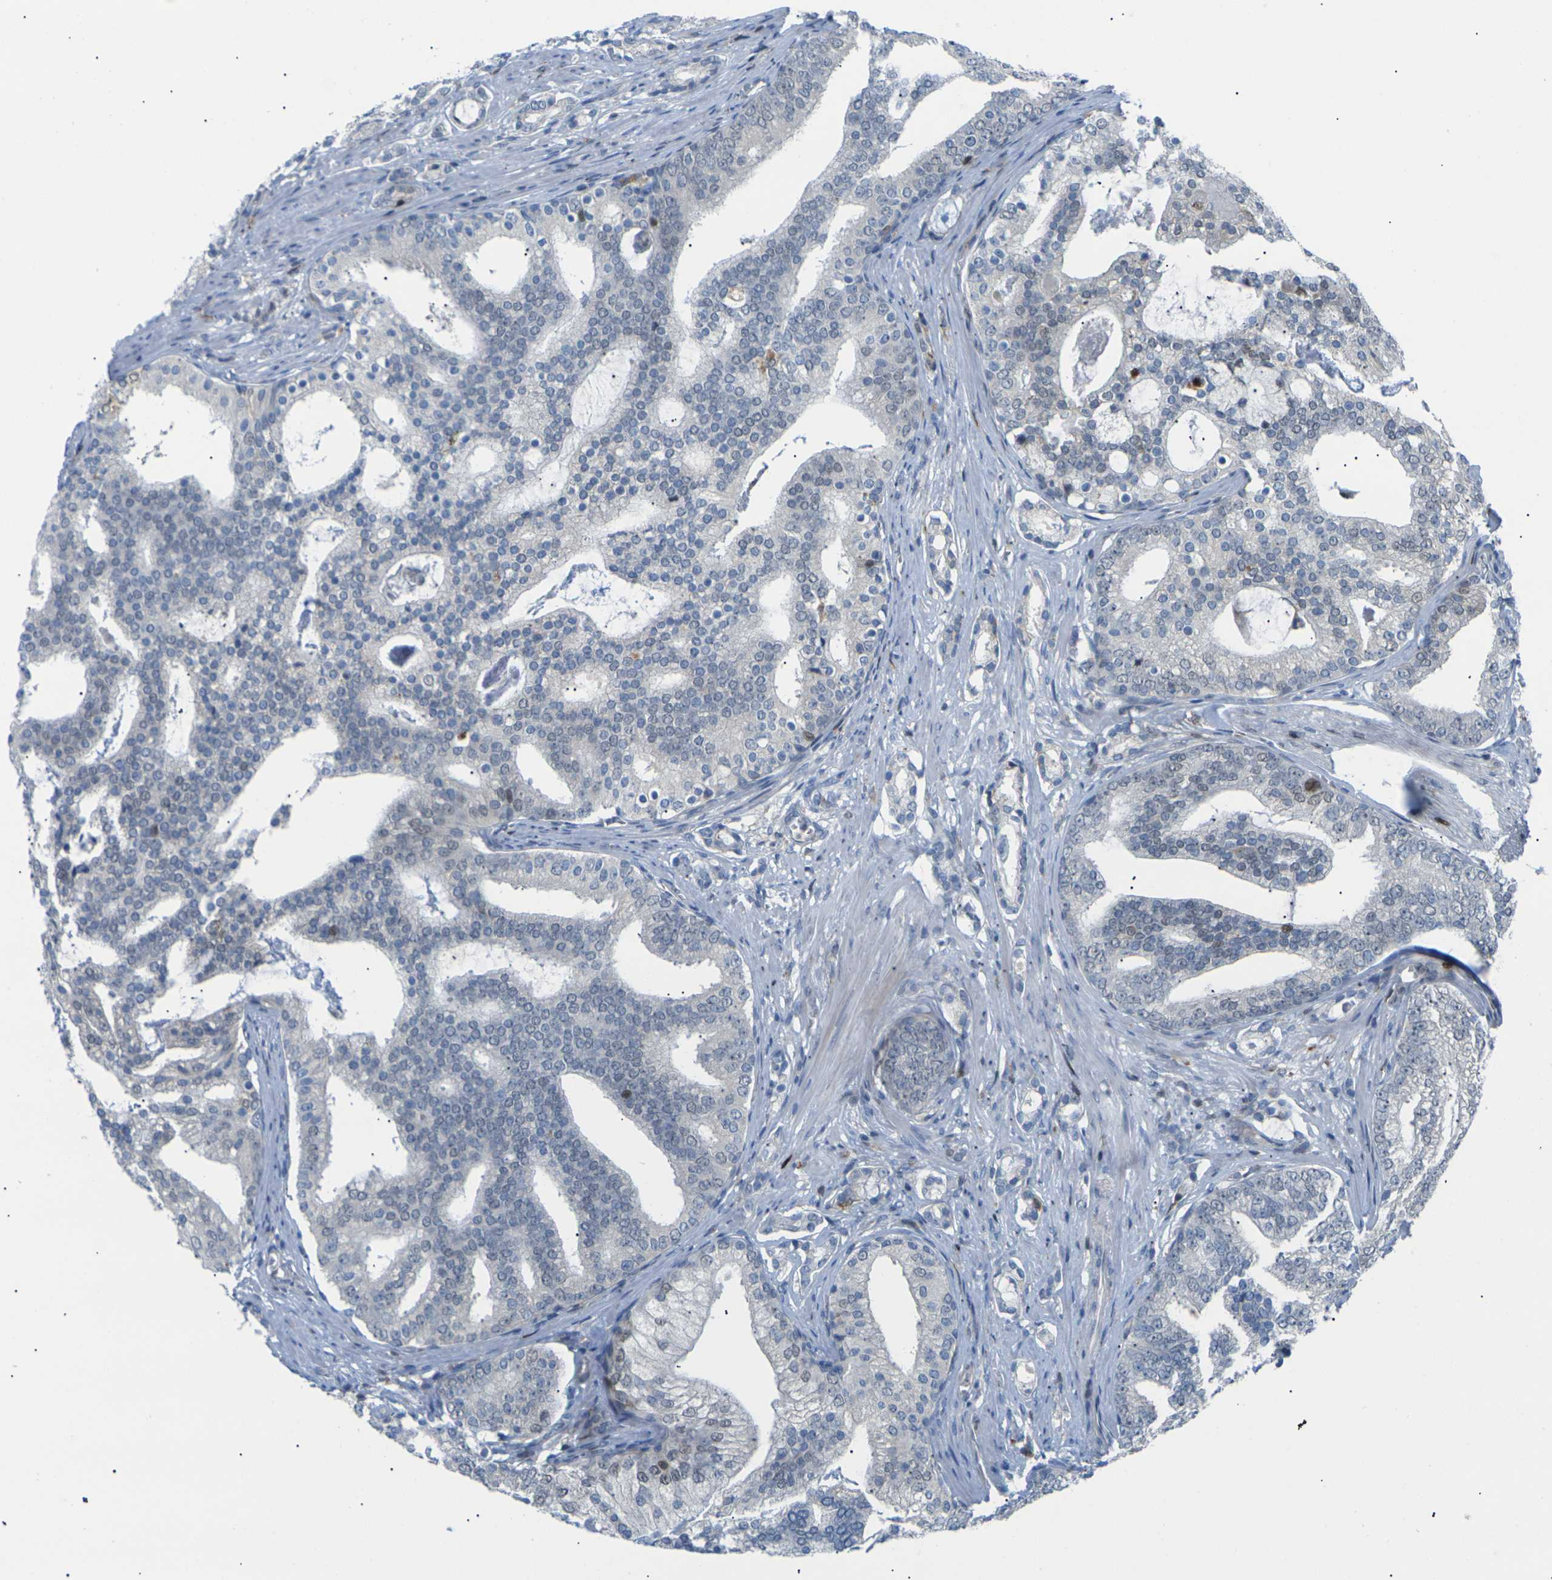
{"staining": {"intensity": "moderate", "quantity": "<25%", "location": "nuclear"}, "tissue": "prostate cancer", "cell_type": "Tumor cells", "image_type": "cancer", "snomed": [{"axis": "morphology", "description": "Adenocarcinoma, Low grade"}, {"axis": "topography", "description": "Prostate"}], "caption": "A high-resolution micrograph shows immunohistochemistry (IHC) staining of prostate cancer (low-grade adenocarcinoma), which displays moderate nuclear expression in approximately <25% of tumor cells.", "gene": "RPS6KA3", "patient": {"sex": "male", "age": 58}}